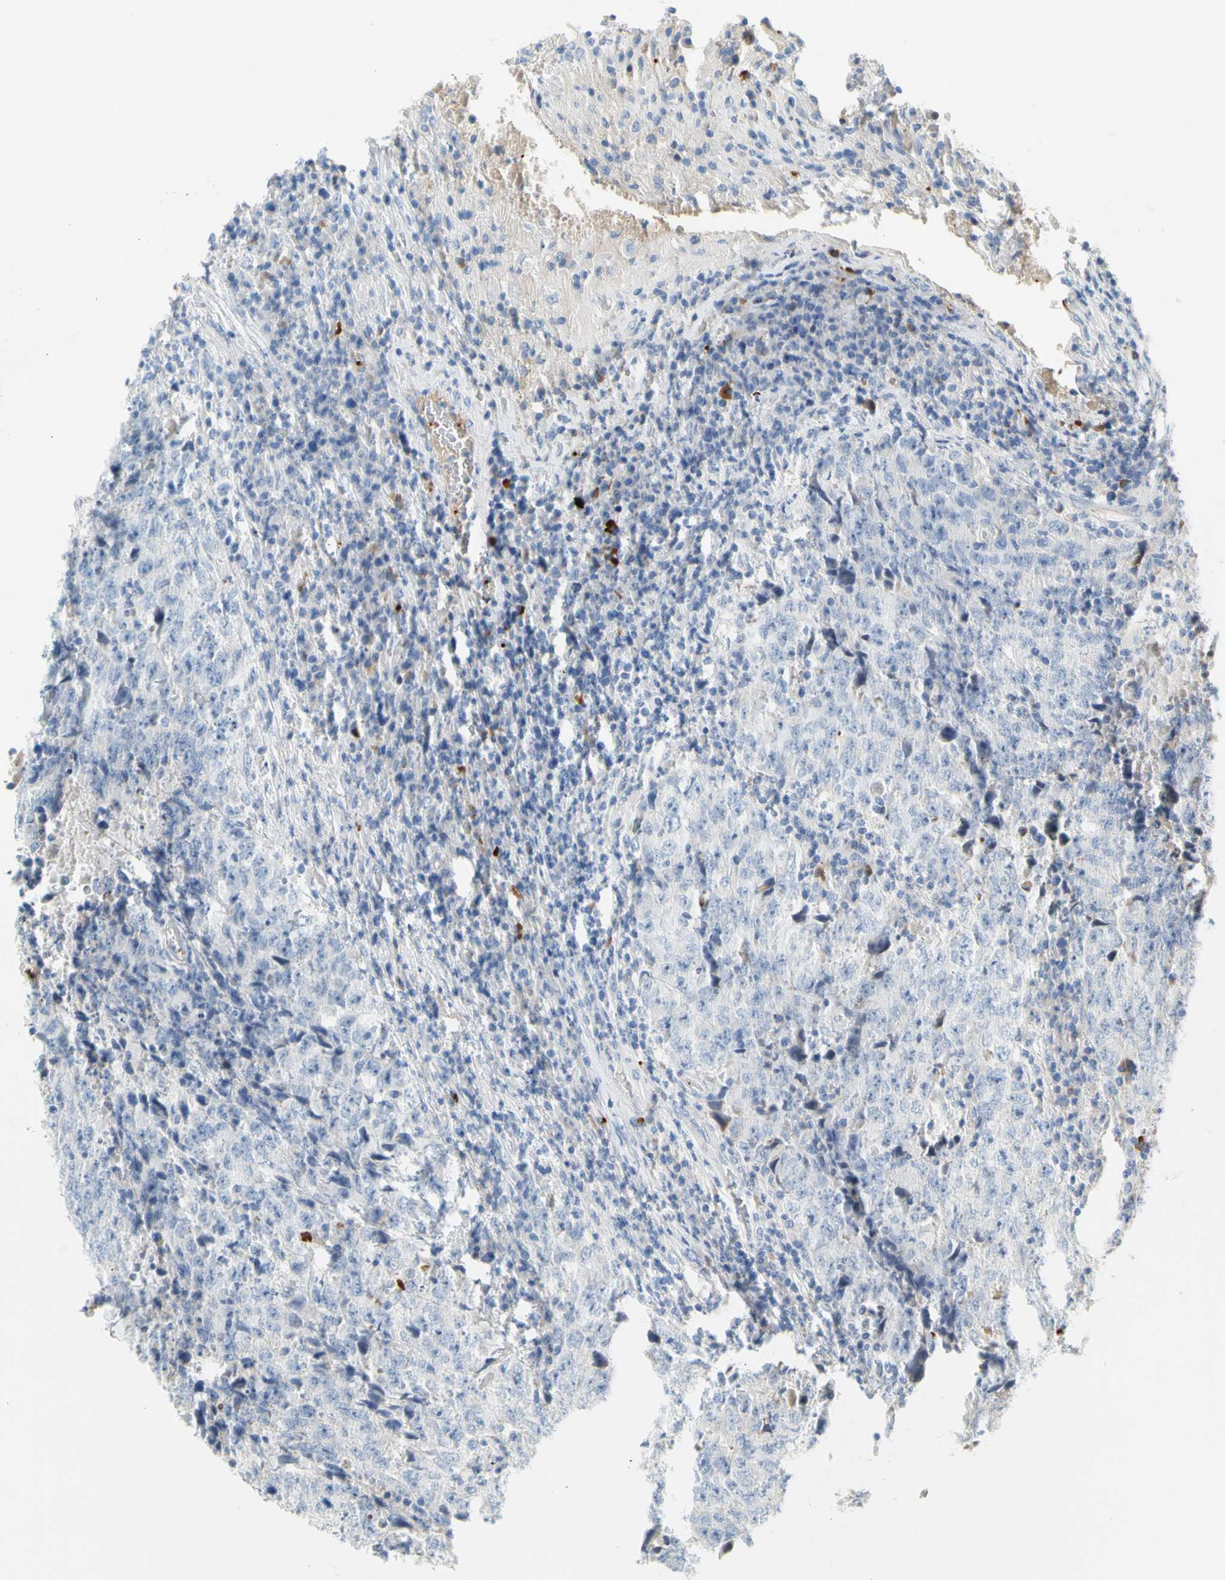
{"staining": {"intensity": "negative", "quantity": "none", "location": "none"}, "tissue": "testis cancer", "cell_type": "Tumor cells", "image_type": "cancer", "snomed": [{"axis": "morphology", "description": "Necrosis, NOS"}, {"axis": "morphology", "description": "Carcinoma, Embryonal, NOS"}, {"axis": "topography", "description": "Testis"}], "caption": "Testis cancer stained for a protein using immunohistochemistry reveals no expression tumor cells.", "gene": "PPBP", "patient": {"sex": "male", "age": 19}}